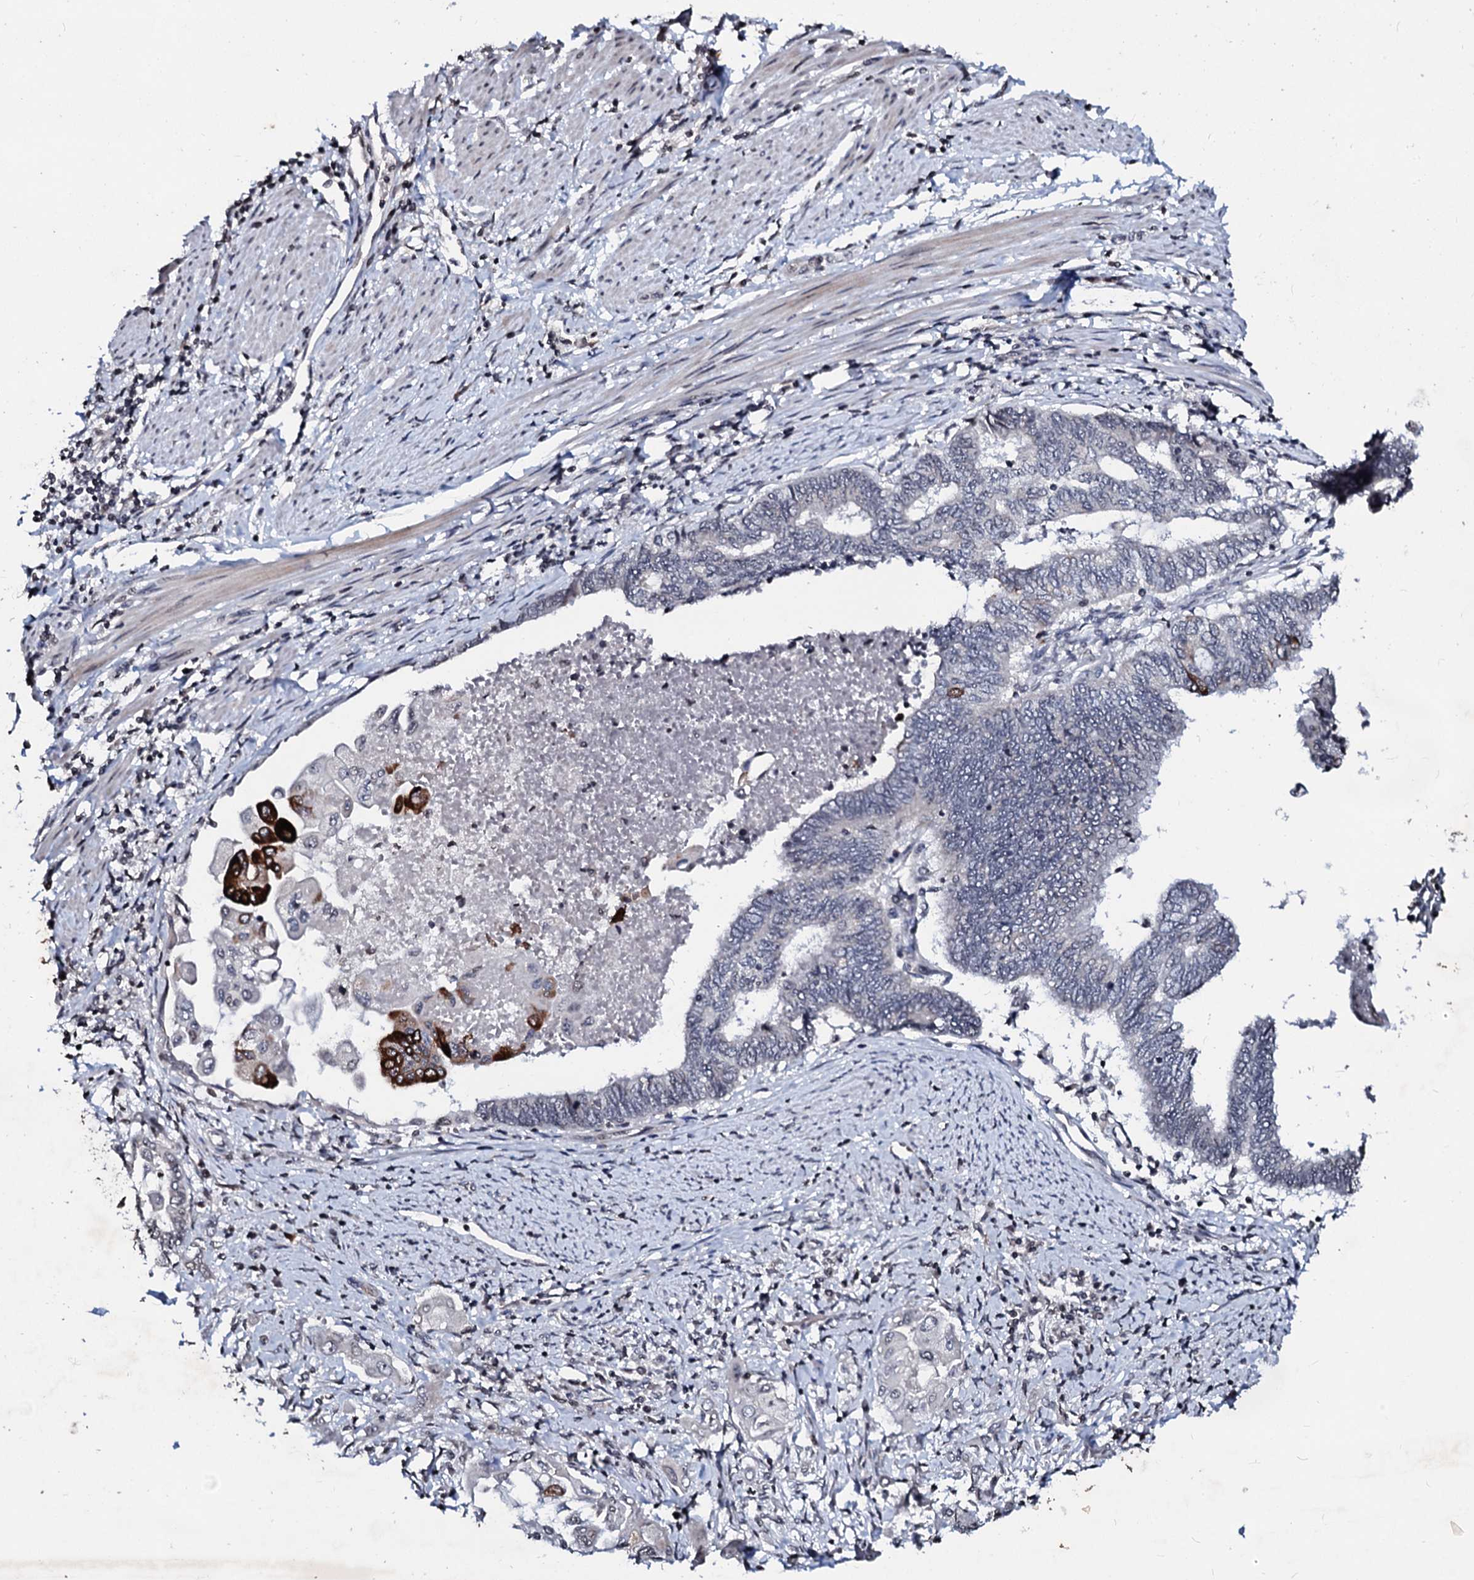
{"staining": {"intensity": "negative", "quantity": "none", "location": "none"}, "tissue": "endometrial cancer", "cell_type": "Tumor cells", "image_type": "cancer", "snomed": [{"axis": "morphology", "description": "Adenocarcinoma, NOS"}, {"axis": "topography", "description": "Uterus"}, {"axis": "topography", "description": "Endometrium"}], "caption": "A histopathology image of human endometrial cancer is negative for staining in tumor cells. (DAB (3,3'-diaminobenzidine) immunohistochemistry (IHC) visualized using brightfield microscopy, high magnification).", "gene": "LSM11", "patient": {"sex": "female", "age": 70}}